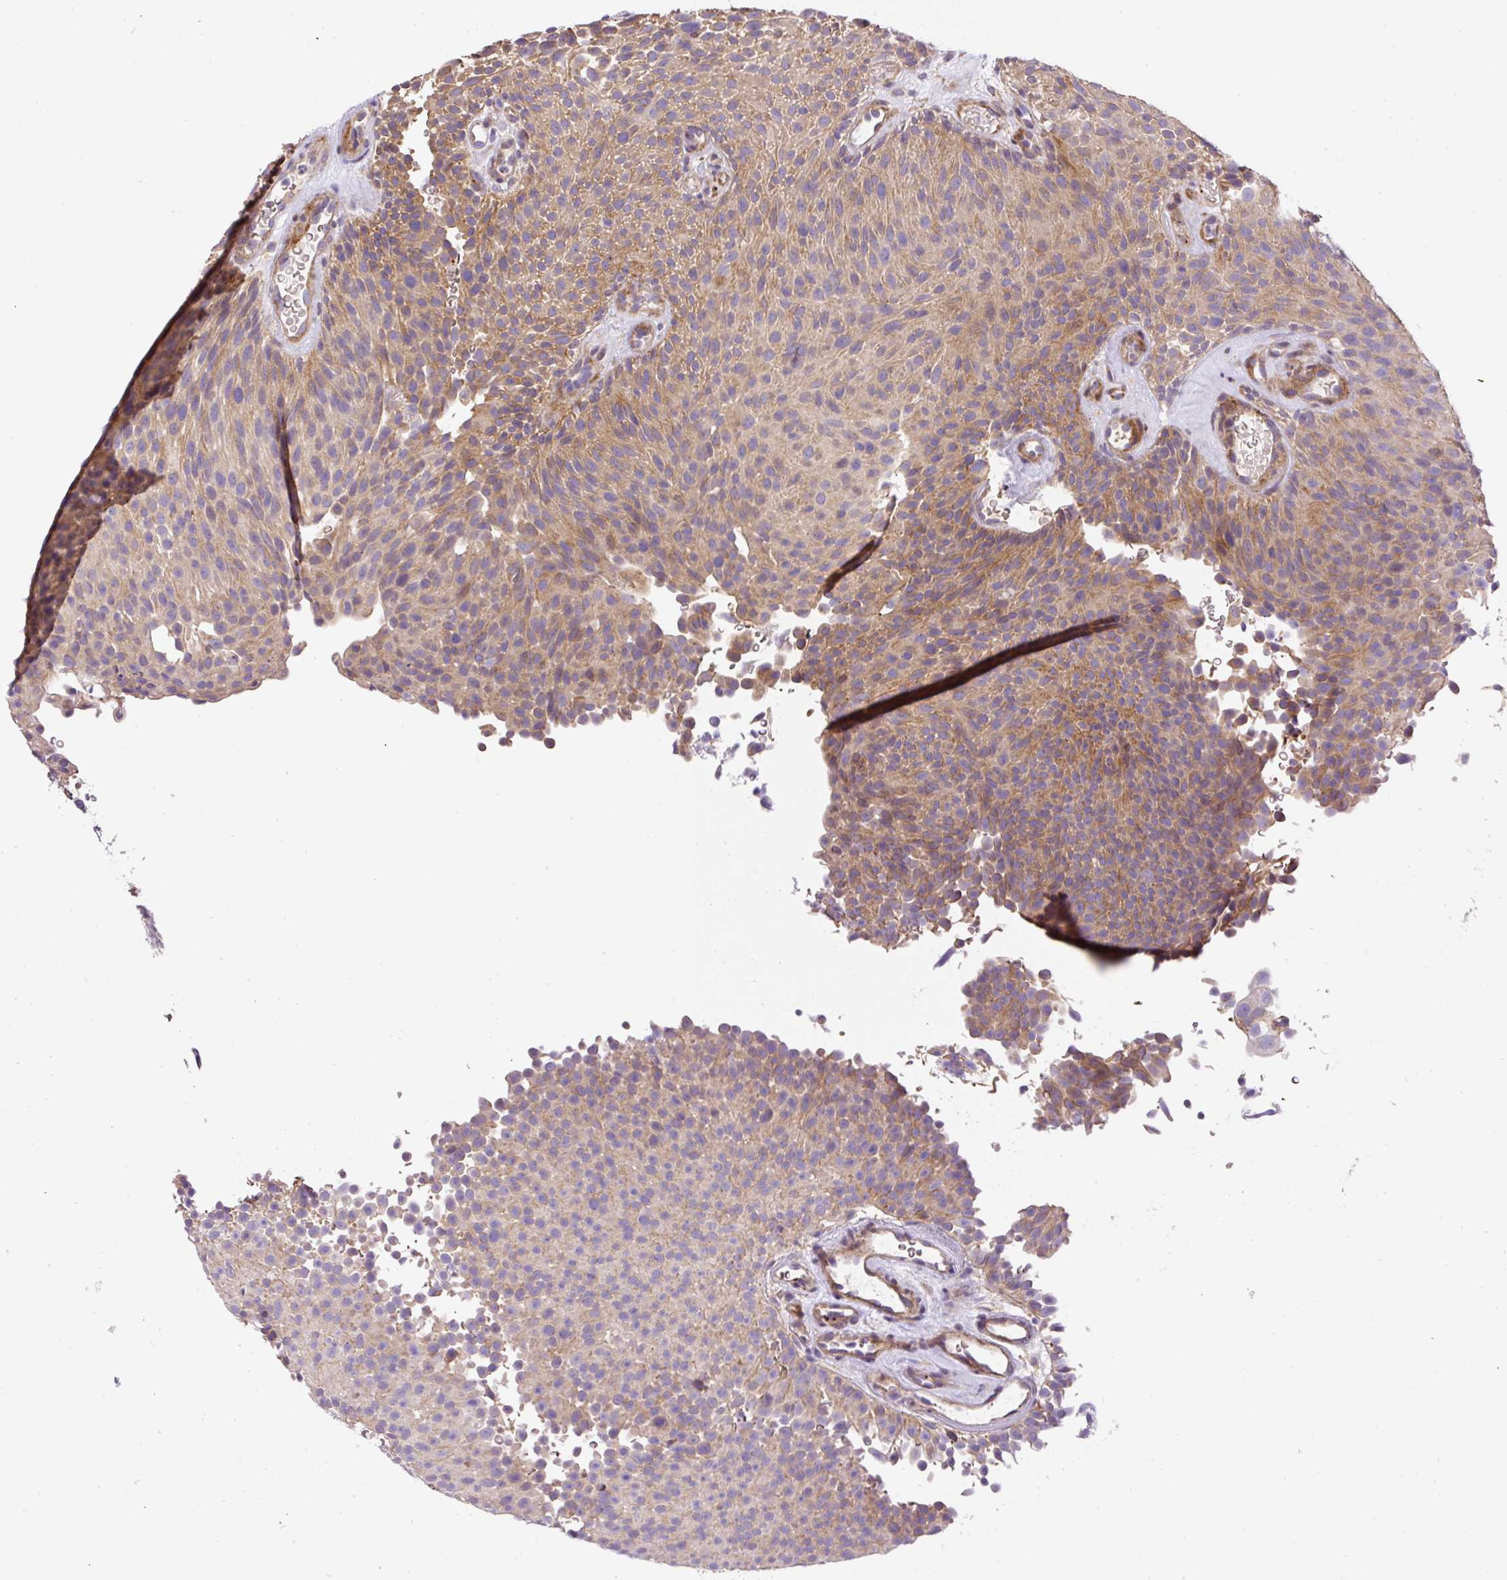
{"staining": {"intensity": "moderate", "quantity": "25%-75%", "location": "cytoplasmic/membranous"}, "tissue": "urothelial cancer", "cell_type": "Tumor cells", "image_type": "cancer", "snomed": [{"axis": "morphology", "description": "Urothelial carcinoma, Low grade"}, {"axis": "topography", "description": "Urinary bladder"}], "caption": "Protein analysis of urothelial carcinoma (low-grade) tissue demonstrates moderate cytoplasmic/membranous positivity in approximately 25%-75% of tumor cells. (Stains: DAB in brown, nuclei in blue, Microscopy: brightfield microscopy at high magnification).", "gene": "RNF170", "patient": {"sex": "male", "age": 78}}